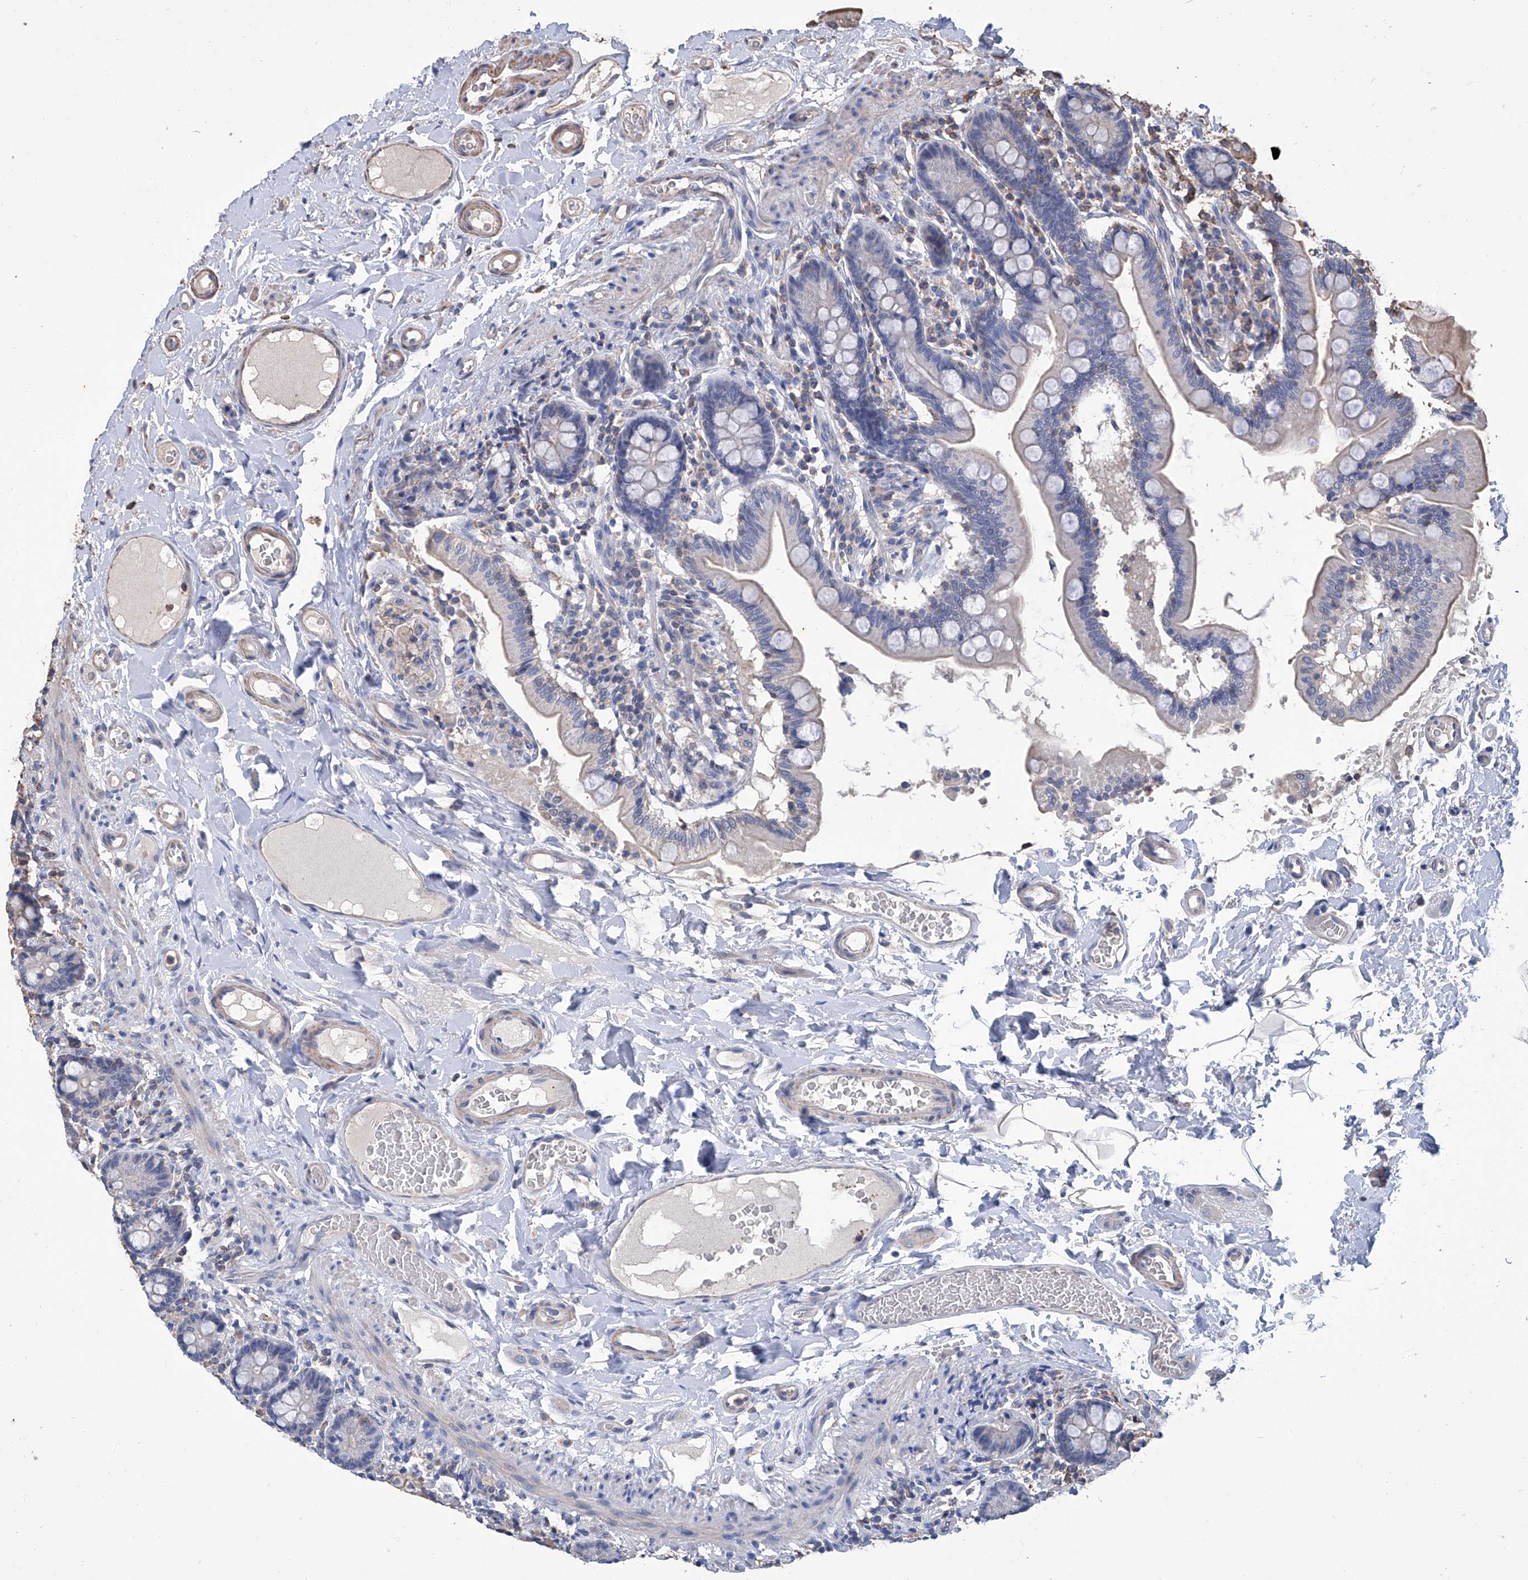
{"staining": {"intensity": "negative", "quantity": "none", "location": "none"}, "tissue": "small intestine", "cell_type": "Glandular cells", "image_type": "normal", "snomed": [{"axis": "morphology", "description": "Normal tissue, NOS"}, {"axis": "topography", "description": "Small intestine"}], "caption": "Immunohistochemistry of normal human small intestine shows no expression in glandular cells.", "gene": "GPT", "patient": {"sex": "female", "age": 64}}